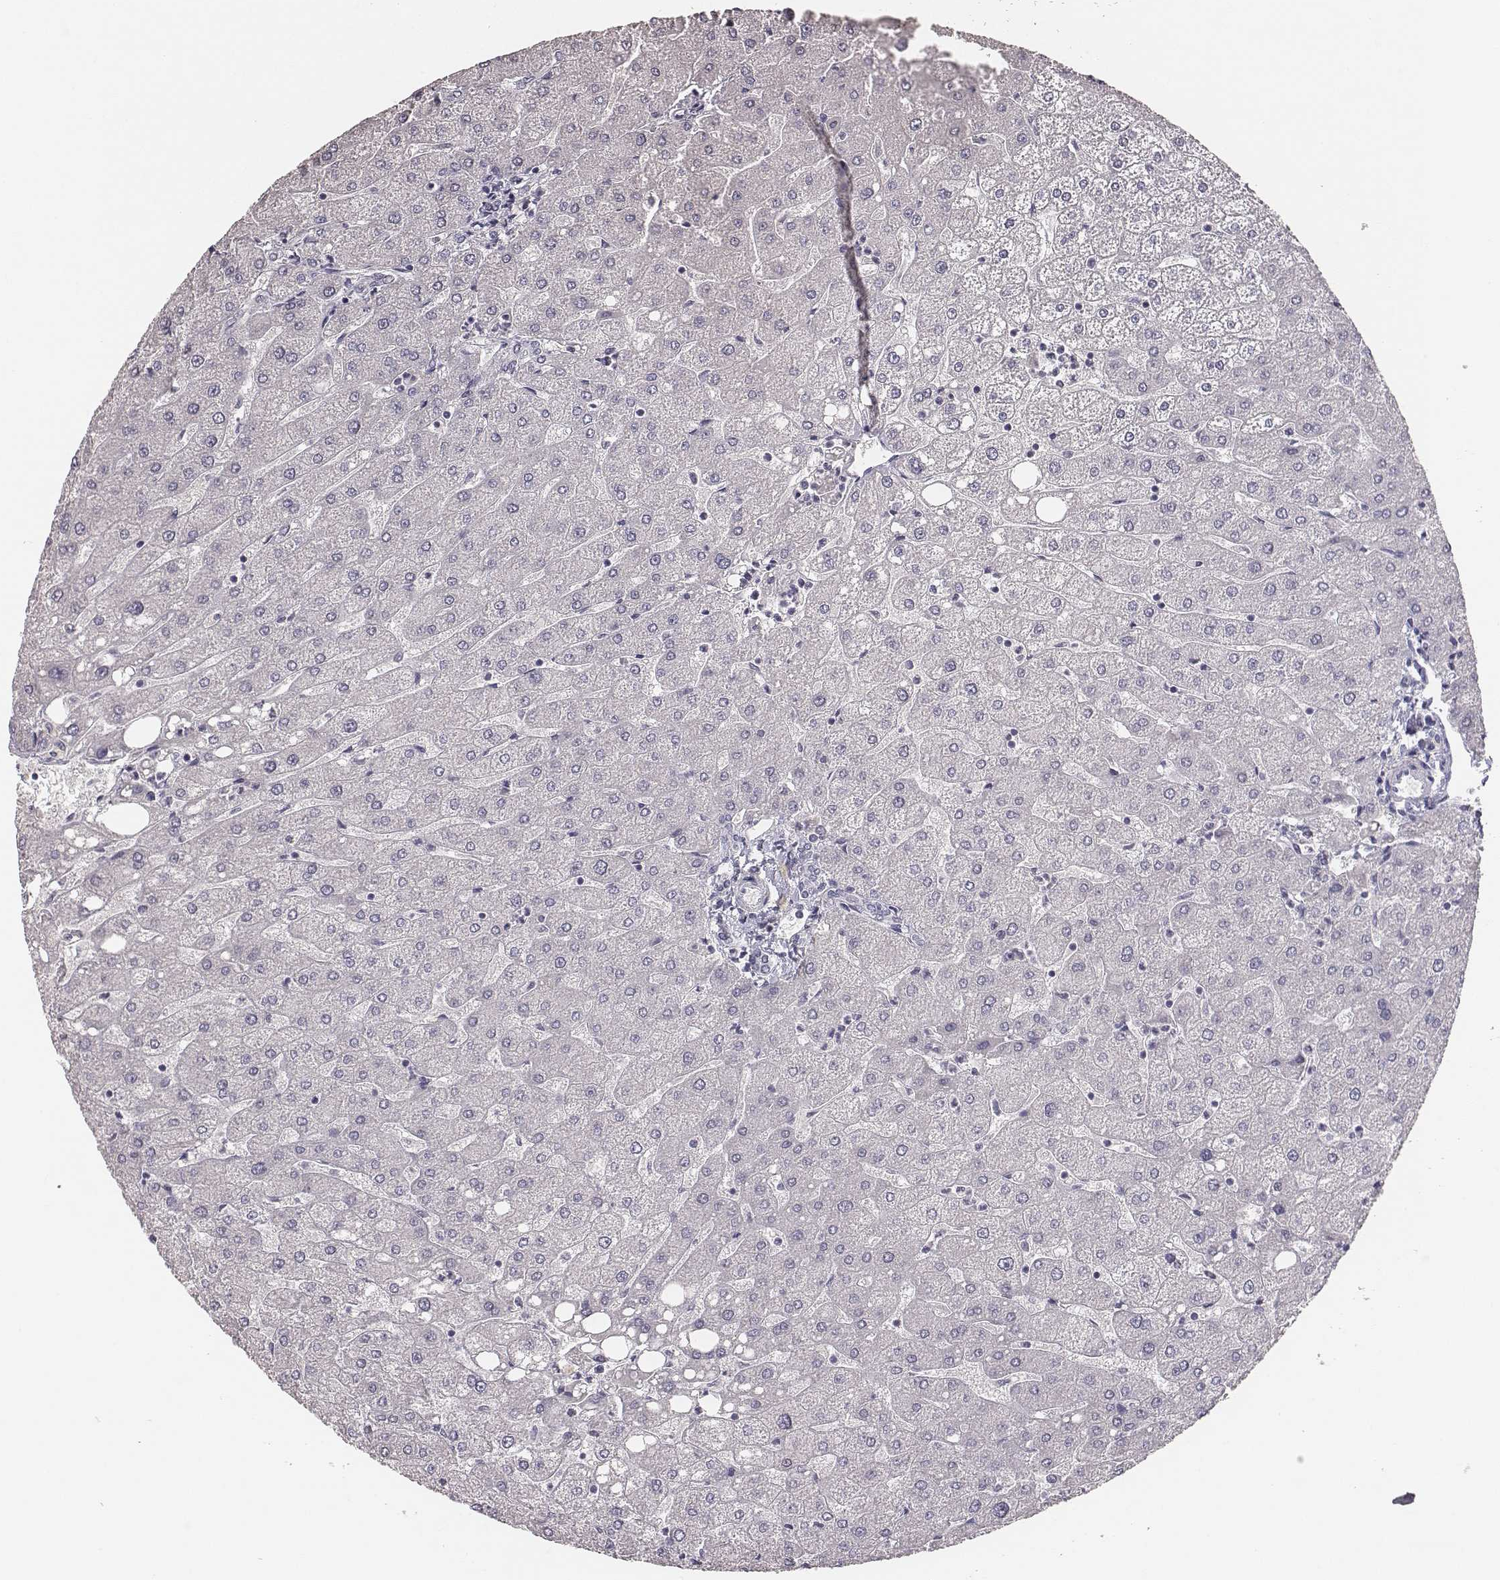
{"staining": {"intensity": "negative", "quantity": "none", "location": "none"}, "tissue": "liver", "cell_type": "Cholangiocytes", "image_type": "normal", "snomed": [{"axis": "morphology", "description": "Normal tissue, NOS"}, {"axis": "topography", "description": "Liver"}], "caption": "High power microscopy photomicrograph of an immunohistochemistry image of benign liver, revealing no significant expression in cholangiocytes.", "gene": "MYH6", "patient": {"sex": "male", "age": 67}}